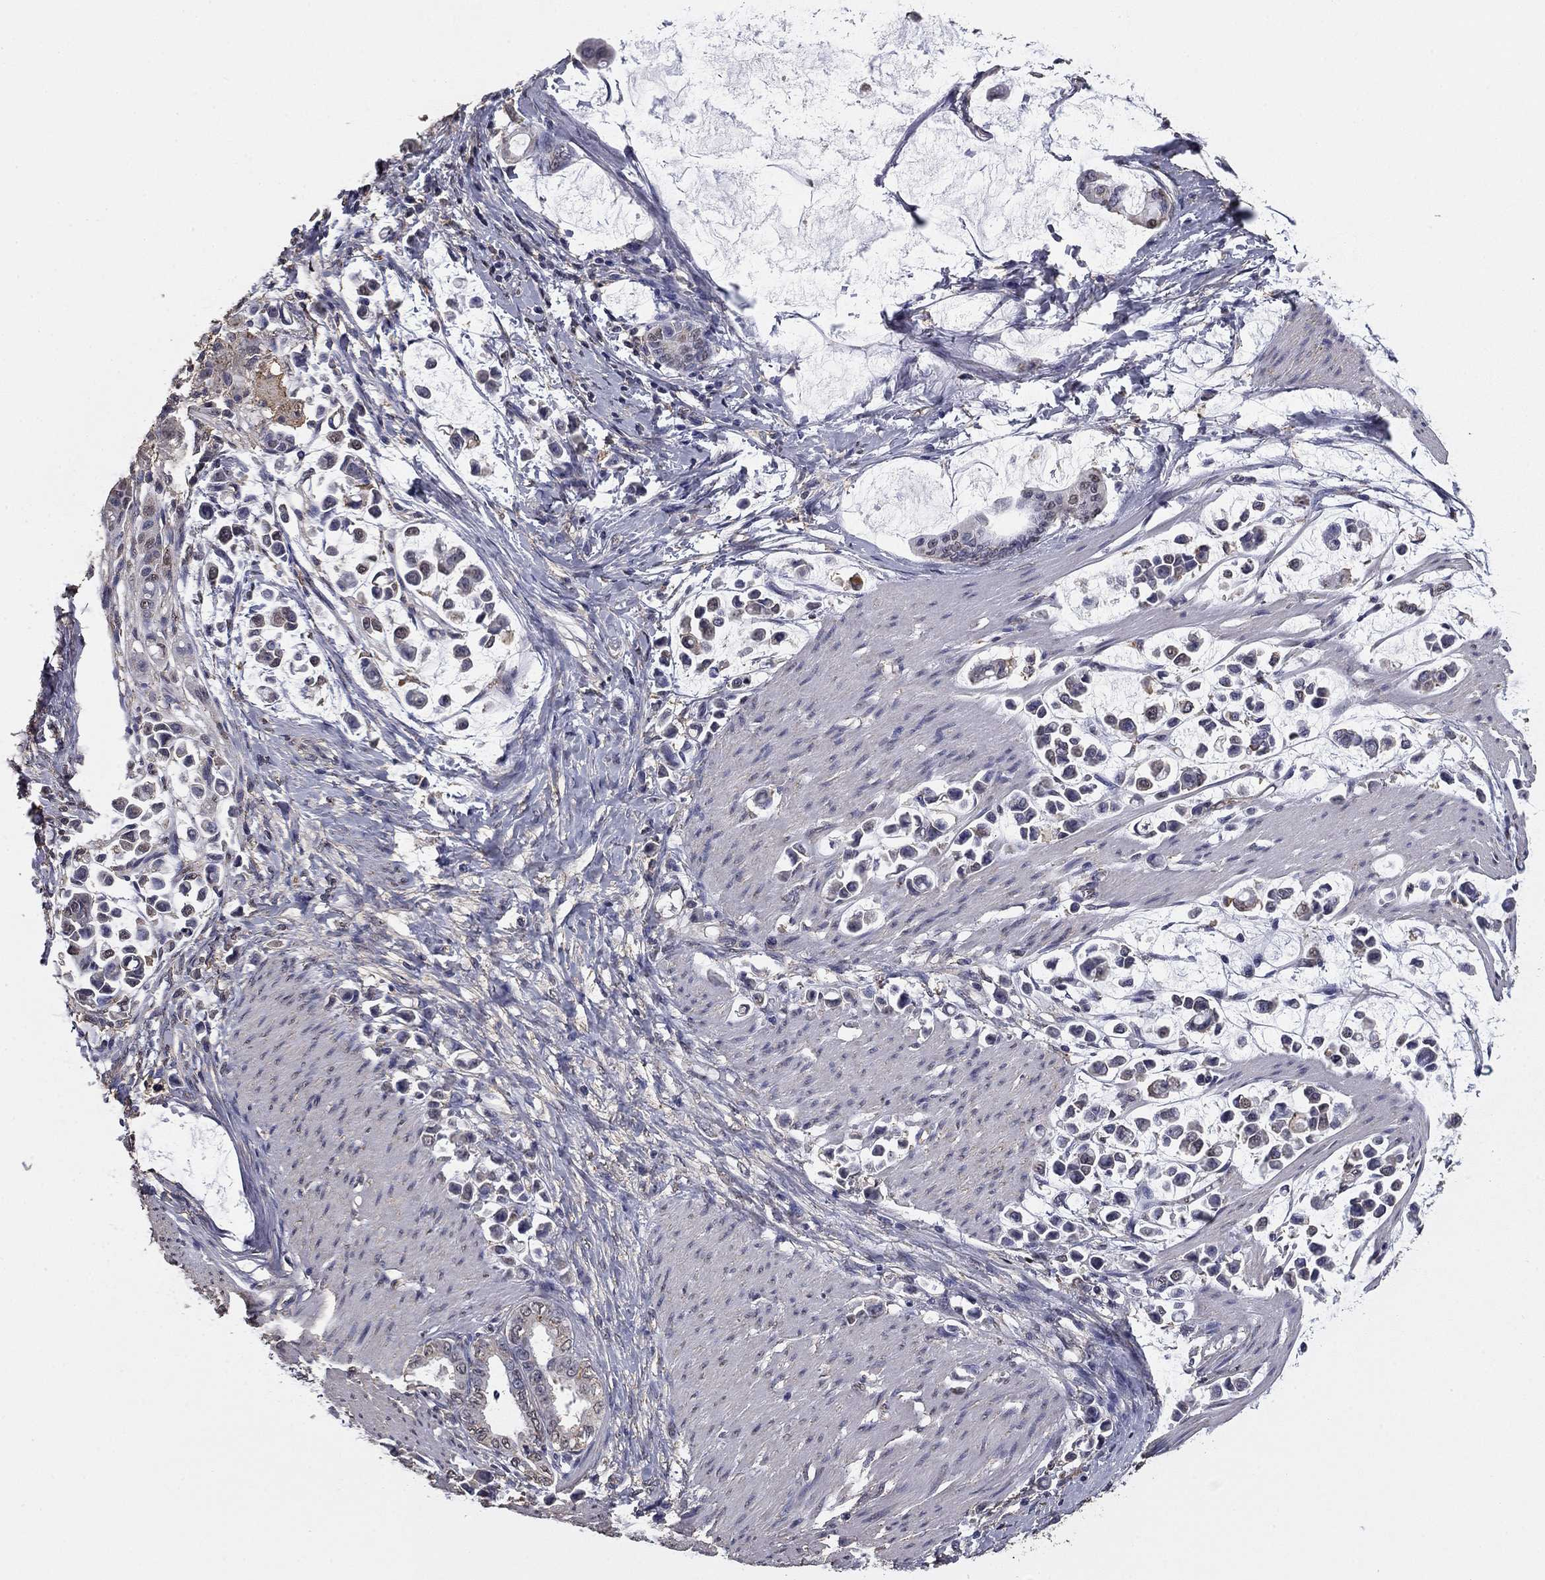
{"staining": {"intensity": "negative", "quantity": "none", "location": "none"}, "tissue": "stomach cancer", "cell_type": "Tumor cells", "image_type": "cancer", "snomed": [{"axis": "morphology", "description": "Adenocarcinoma, NOS"}, {"axis": "topography", "description": "Stomach"}], "caption": "The immunohistochemistry histopathology image has no significant staining in tumor cells of stomach cancer tissue.", "gene": "MFAP3L", "patient": {"sex": "male", "age": 82}}